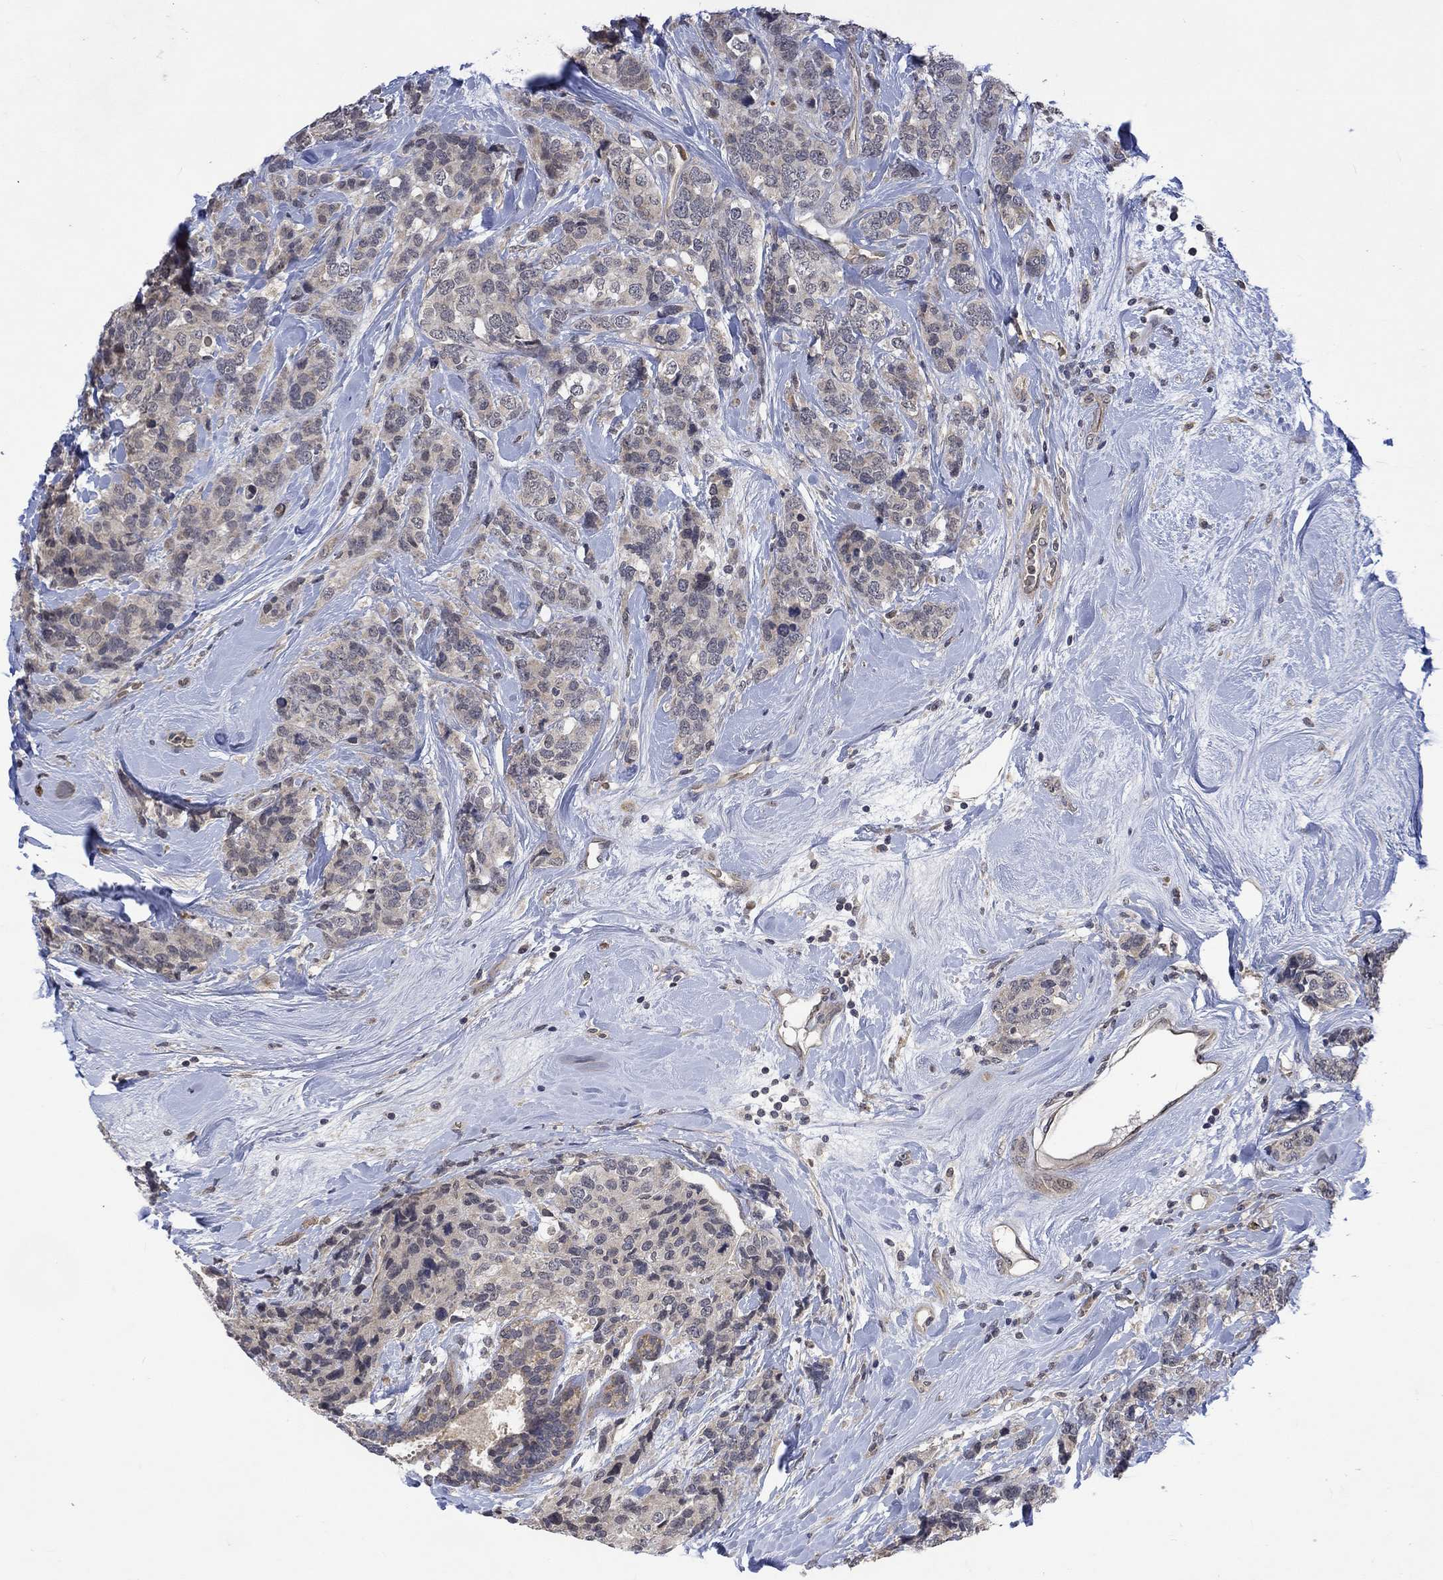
{"staining": {"intensity": "negative", "quantity": "none", "location": "none"}, "tissue": "breast cancer", "cell_type": "Tumor cells", "image_type": "cancer", "snomed": [{"axis": "morphology", "description": "Lobular carcinoma"}, {"axis": "topography", "description": "Breast"}], "caption": "Tumor cells show no significant protein expression in lobular carcinoma (breast). (Stains: DAB (3,3'-diaminobenzidine) immunohistochemistry with hematoxylin counter stain, Microscopy: brightfield microscopy at high magnification).", "gene": "GRIN2D", "patient": {"sex": "female", "age": 59}}